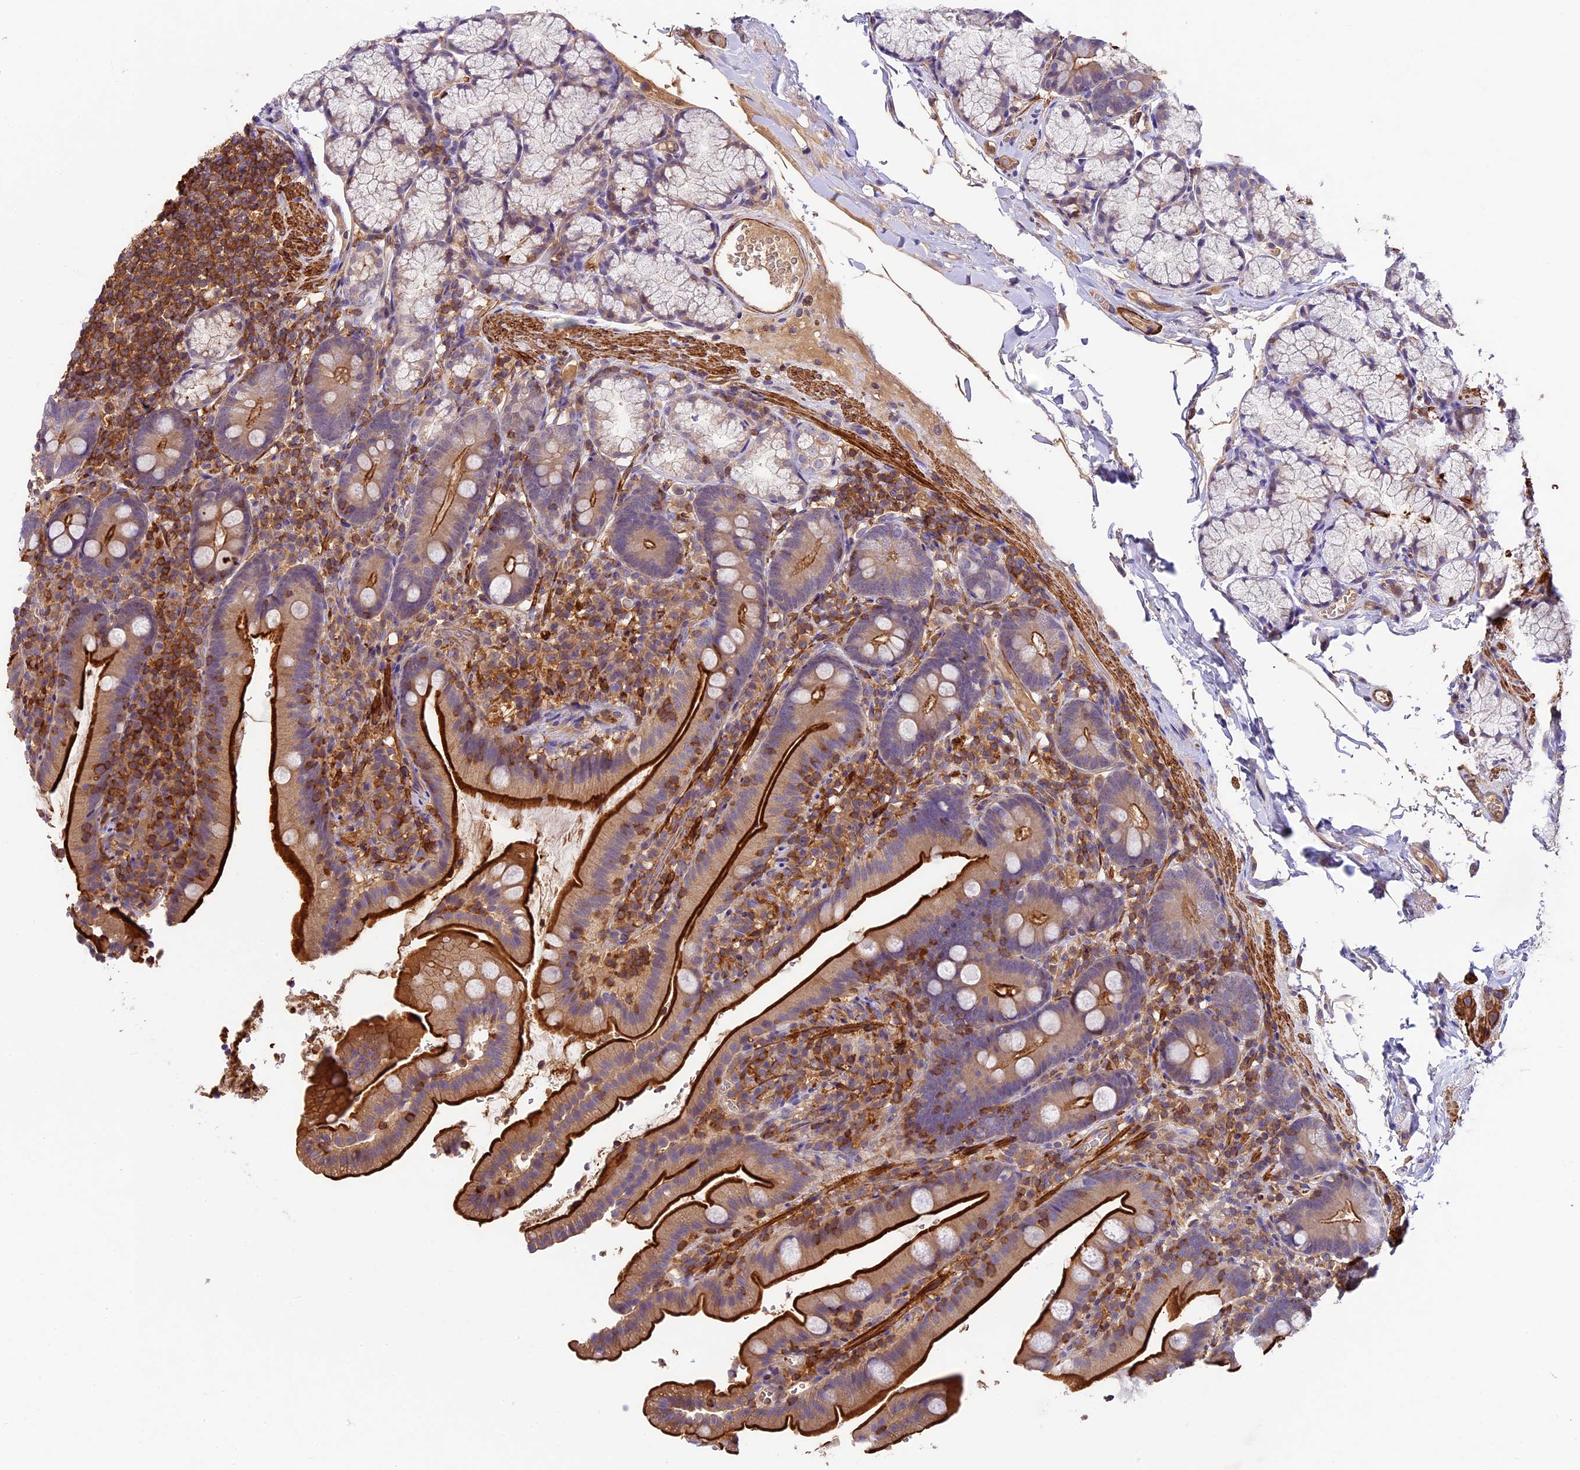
{"staining": {"intensity": "strong", "quantity": "25%-75%", "location": "cytoplasmic/membranous"}, "tissue": "duodenum", "cell_type": "Glandular cells", "image_type": "normal", "snomed": [{"axis": "morphology", "description": "Normal tissue, NOS"}, {"axis": "topography", "description": "Duodenum"}], "caption": "The histopathology image demonstrates staining of benign duodenum, revealing strong cytoplasmic/membranous protein staining (brown color) within glandular cells. The protein is stained brown, and the nuclei are stained in blue (DAB IHC with brightfield microscopy, high magnification).", "gene": "TBC1D1", "patient": {"sex": "female", "age": 67}}